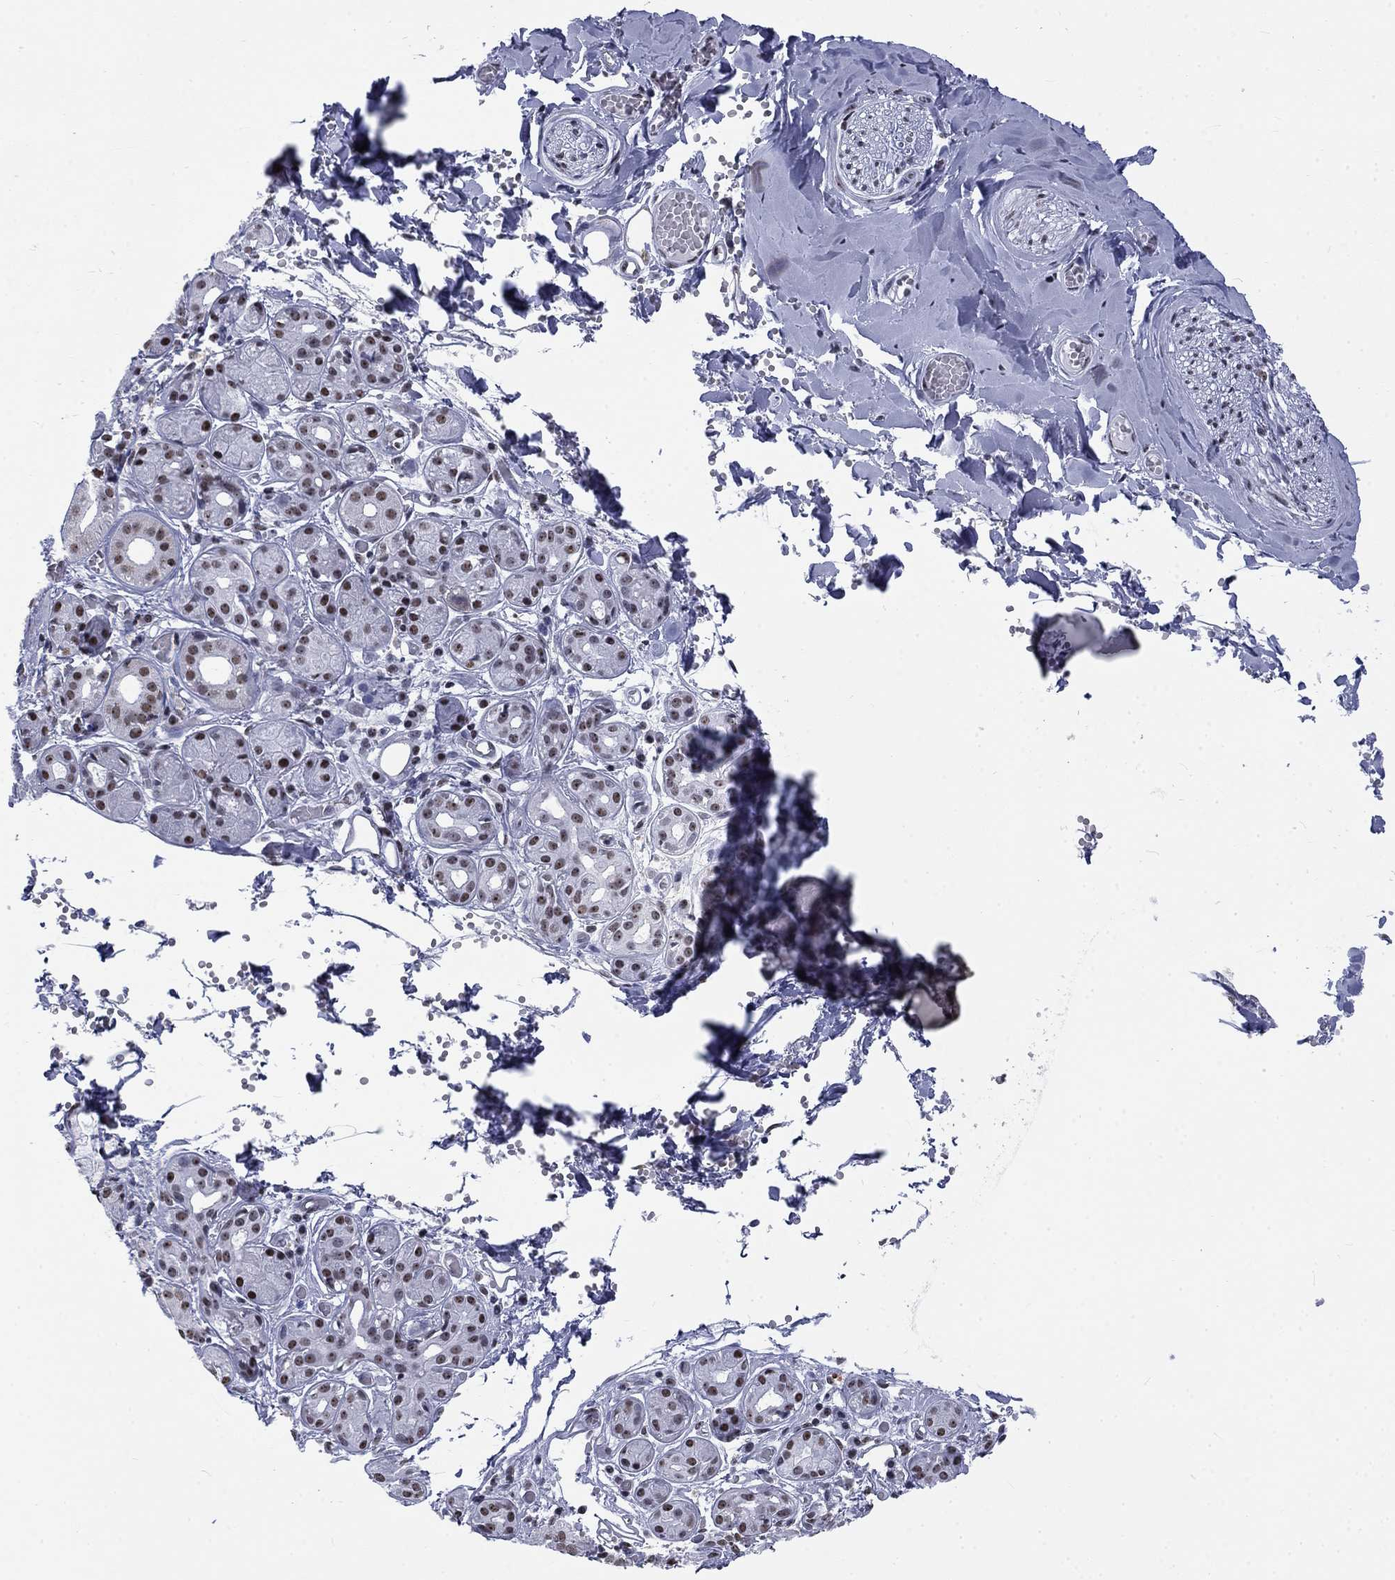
{"staining": {"intensity": "moderate", "quantity": ">75%", "location": "nuclear"}, "tissue": "salivary gland", "cell_type": "Glandular cells", "image_type": "normal", "snomed": [{"axis": "morphology", "description": "Normal tissue, NOS"}, {"axis": "topography", "description": "Salivary gland"}, {"axis": "topography", "description": "Peripheral nerve tissue"}], "caption": "A photomicrograph of human salivary gland stained for a protein shows moderate nuclear brown staining in glandular cells. (DAB = brown stain, brightfield microscopy at high magnification).", "gene": "CSRNP3", "patient": {"sex": "male", "age": 71}}